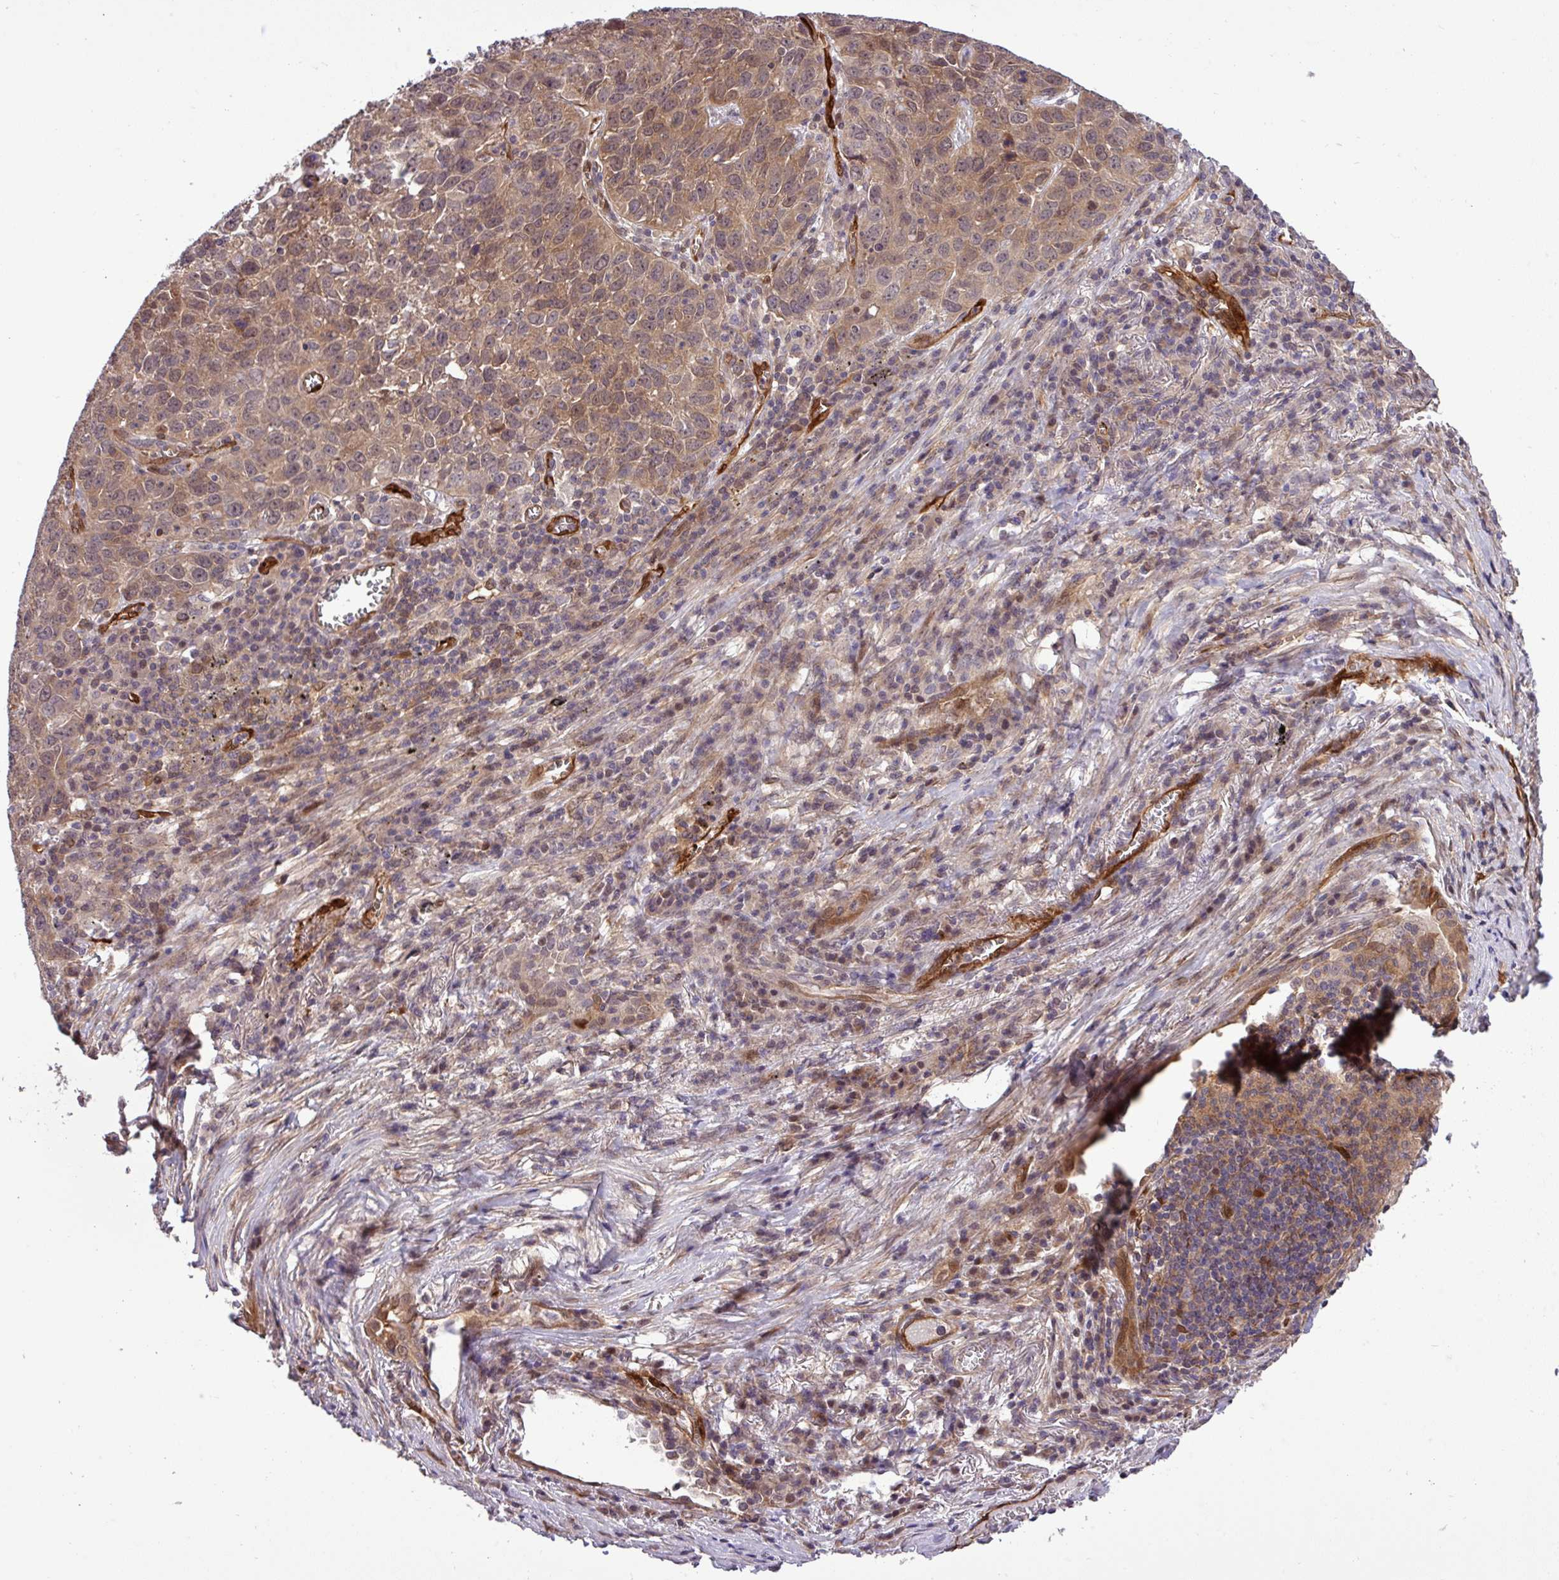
{"staining": {"intensity": "weak", "quantity": "25%-75%", "location": "cytoplasmic/membranous"}, "tissue": "lung cancer", "cell_type": "Tumor cells", "image_type": "cancer", "snomed": [{"axis": "morphology", "description": "Squamous cell carcinoma, NOS"}, {"axis": "topography", "description": "Lung"}], "caption": "Immunohistochemical staining of human squamous cell carcinoma (lung) reveals low levels of weak cytoplasmic/membranous staining in approximately 25%-75% of tumor cells.", "gene": "CARHSP1", "patient": {"sex": "male", "age": 76}}